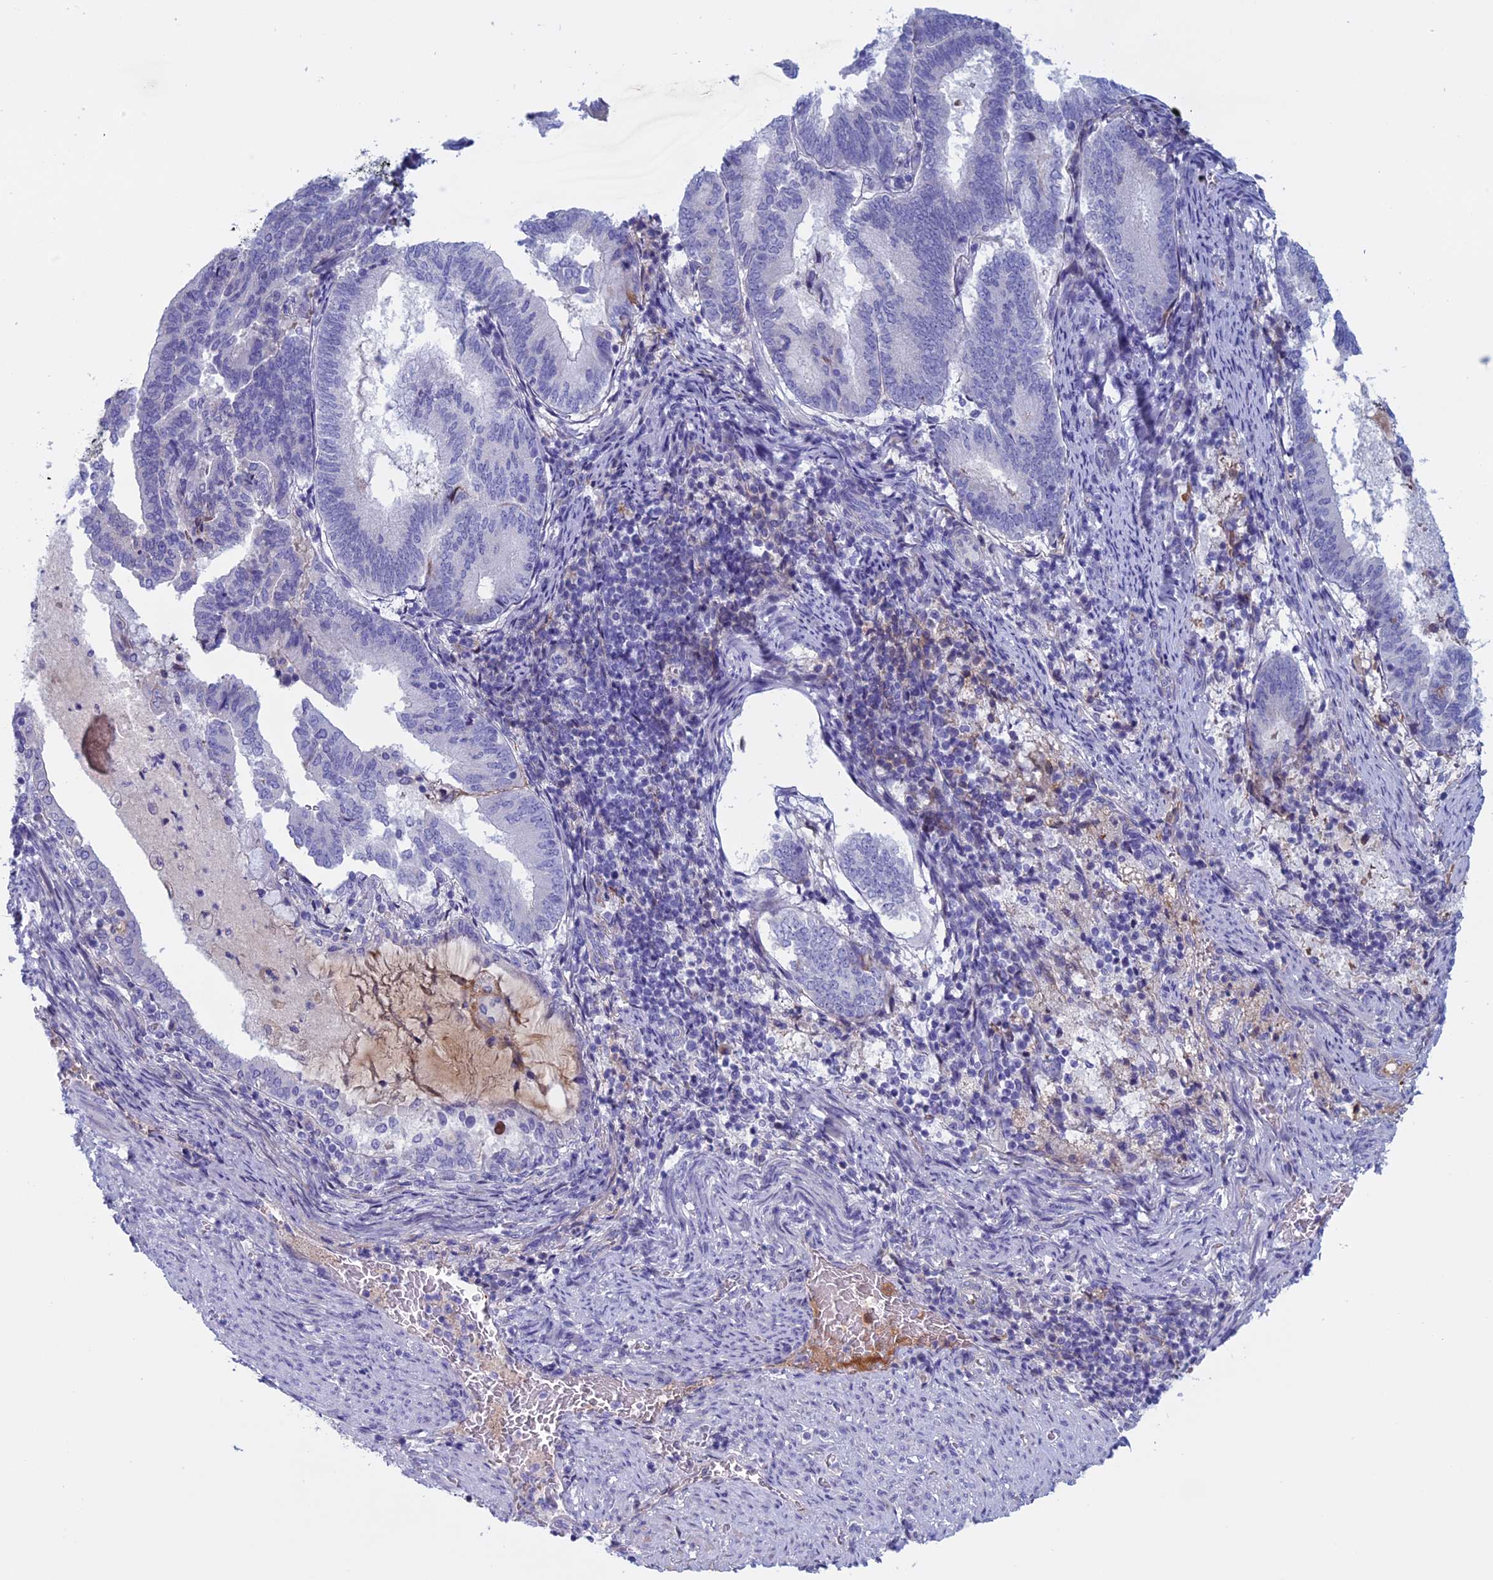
{"staining": {"intensity": "negative", "quantity": "none", "location": "none"}, "tissue": "endometrial cancer", "cell_type": "Tumor cells", "image_type": "cancer", "snomed": [{"axis": "morphology", "description": "Adenocarcinoma, NOS"}, {"axis": "topography", "description": "Endometrium"}], "caption": "High magnification brightfield microscopy of endometrial cancer (adenocarcinoma) stained with DAB (brown) and counterstained with hematoxylin (blue): tumor cells show no significant staining.", "gene": "ANGPTL2", "patient": {"sex": "female", "age": 80}}